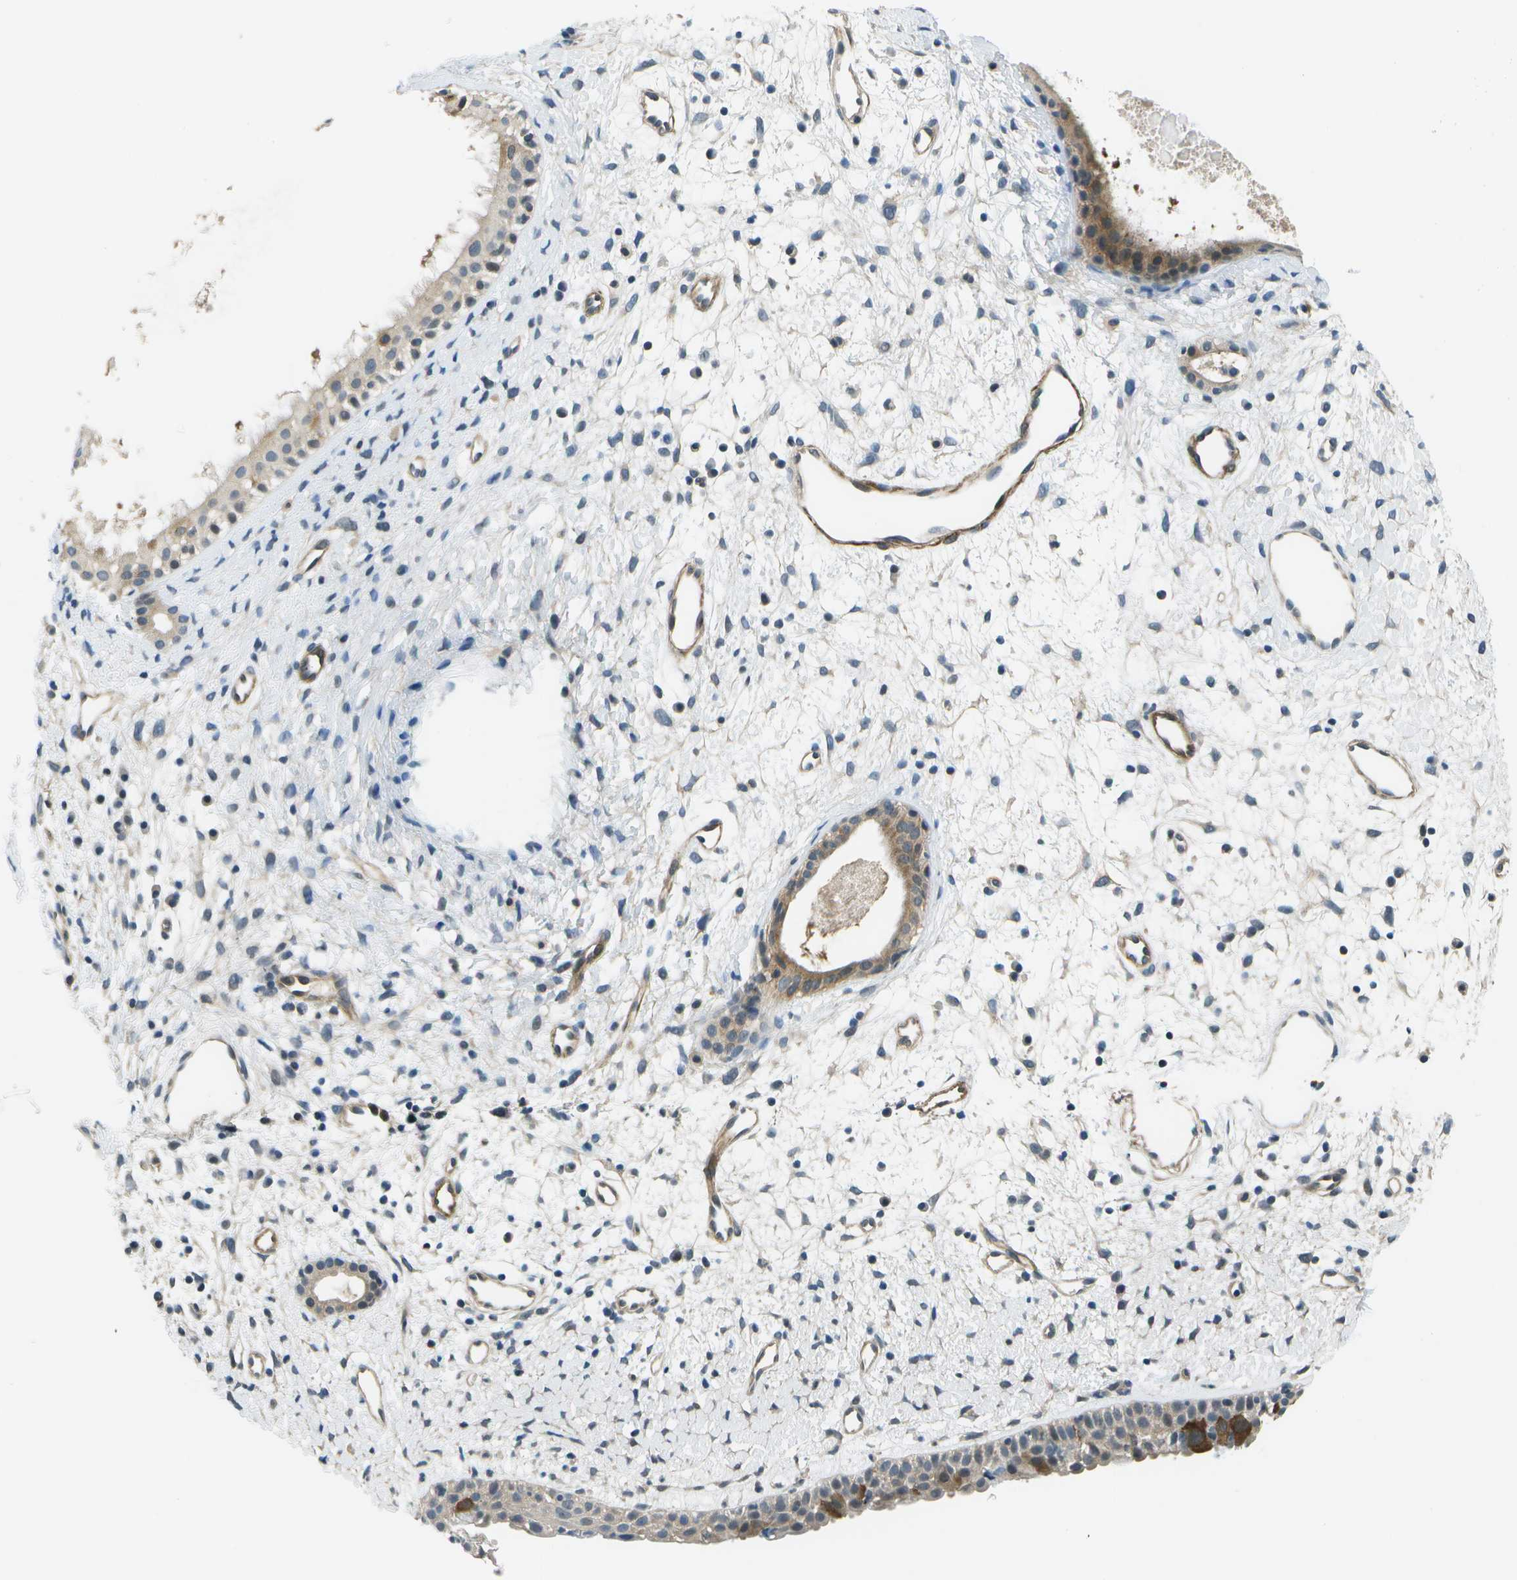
{"staining": {"intensity": "moderate", "quantity": "25%-75%", "location": "cytoplasmic/membranous"}, "tissue": "nasopharynx", "cell_type": "Respiratory epithelial cells", "image_type": "normal", "snomed": [{"axis": "morphology", "description": "Normal tissue, NOS"}, {"axis": "topography", "description": "Nasopharynx"}], "caption": "Immunohistochemistry histopathology image of benign nasopharynx stained for a protein (brown), which shows medium levels of moderate cytoplasmic/membranous staining in about 25%-75% of respiratory epithelial cells.", "gene": "ENPP5", "patient": {"sex": "male", "age": 22}}